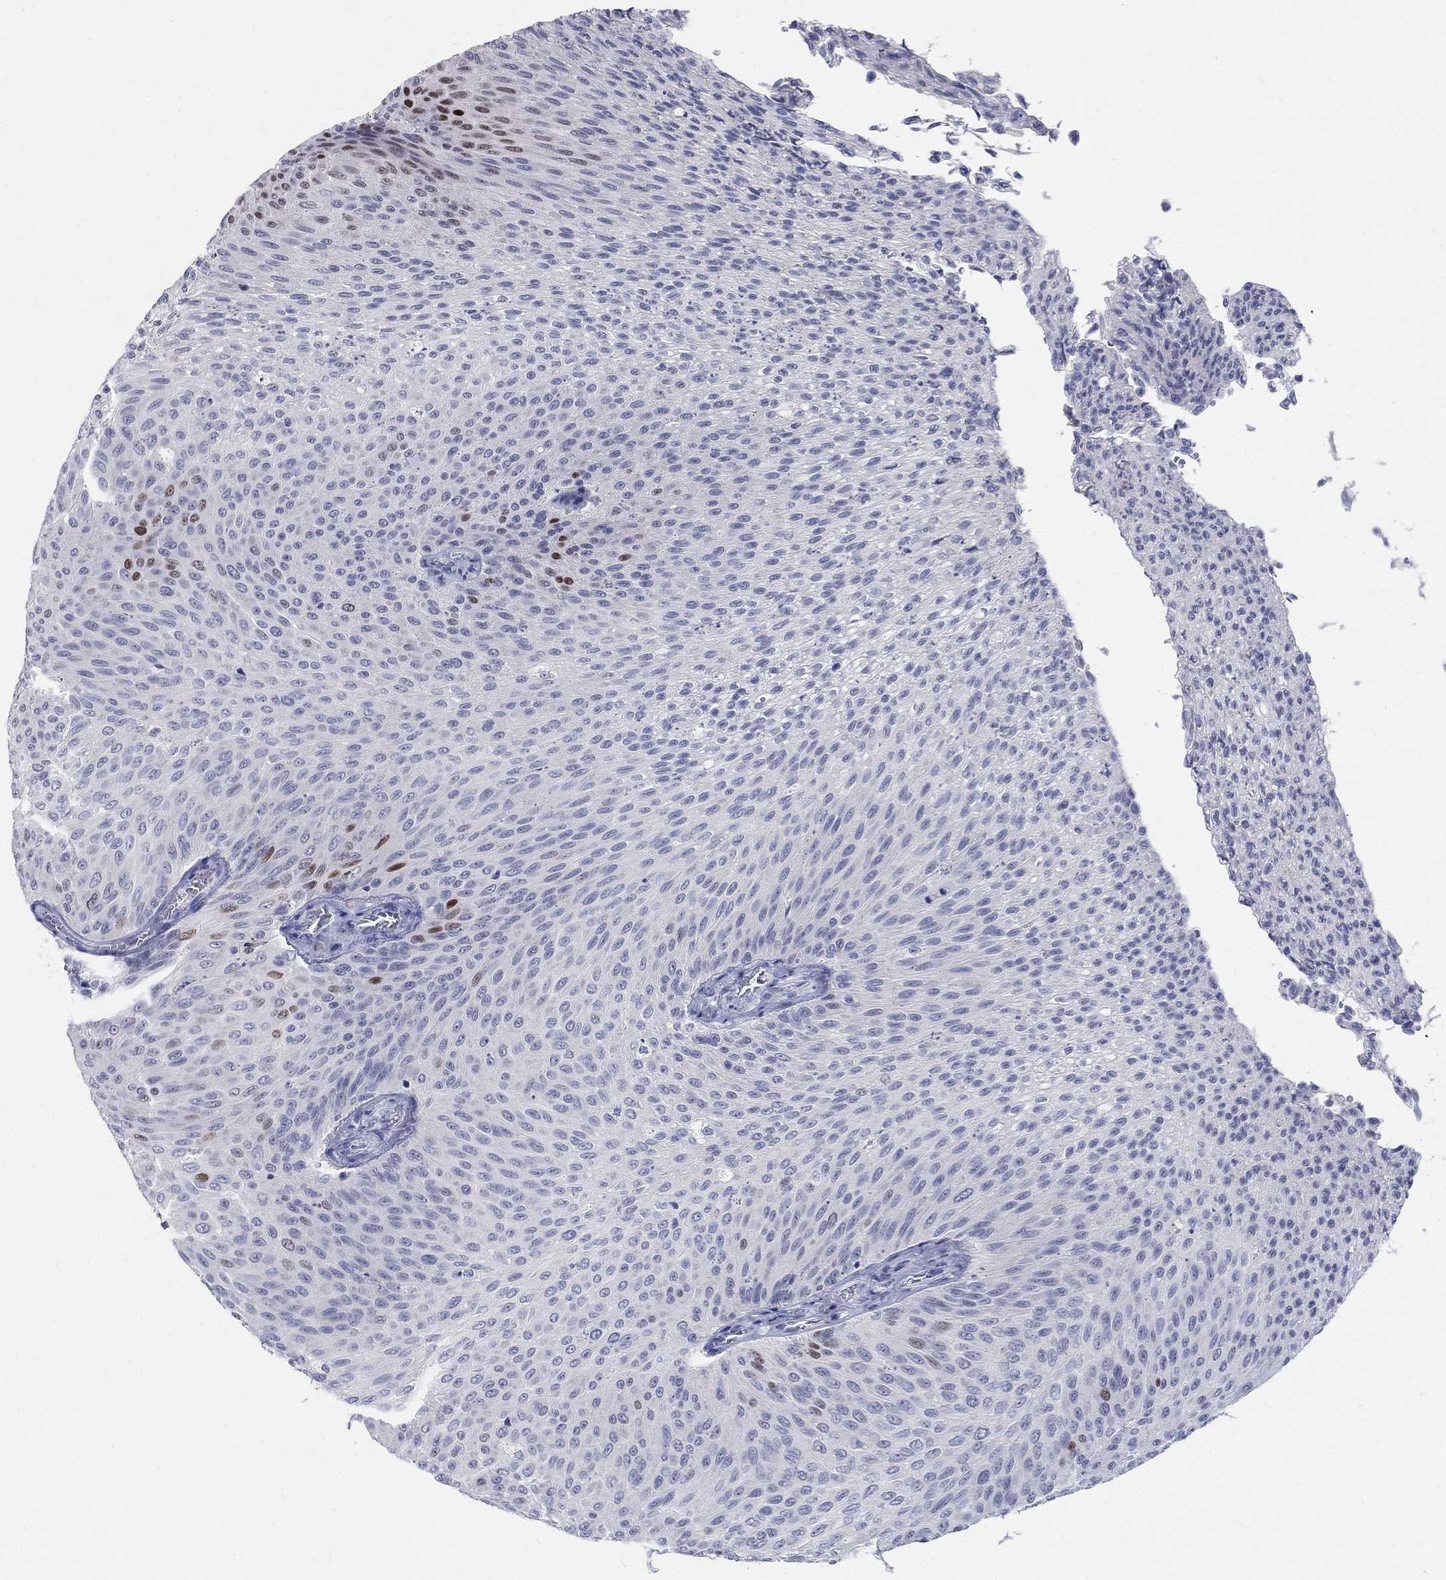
{"staining": {"intensity": "strong", "quantity": "<25%", "location": "nuclear"}, "tissue": "urothelial cancer", "cell_type": "Tumor cells", "image_type": "cancer", "snomed": [{"axis": "morphology", "description": "Urothelial carcinoma, Low grade"}, {"axis": "topography", "description": "Ureter, NOS"}, {"axis": "topography", "description": "Urinary bladder"}], "caption": "This is a histology image of immunohistochemistry staining of urothelial cancer, which shows strong staining in the nuclear of tumor cells.", "gene": "SOX2", "patient": {"sex": "male", "age": 78}}